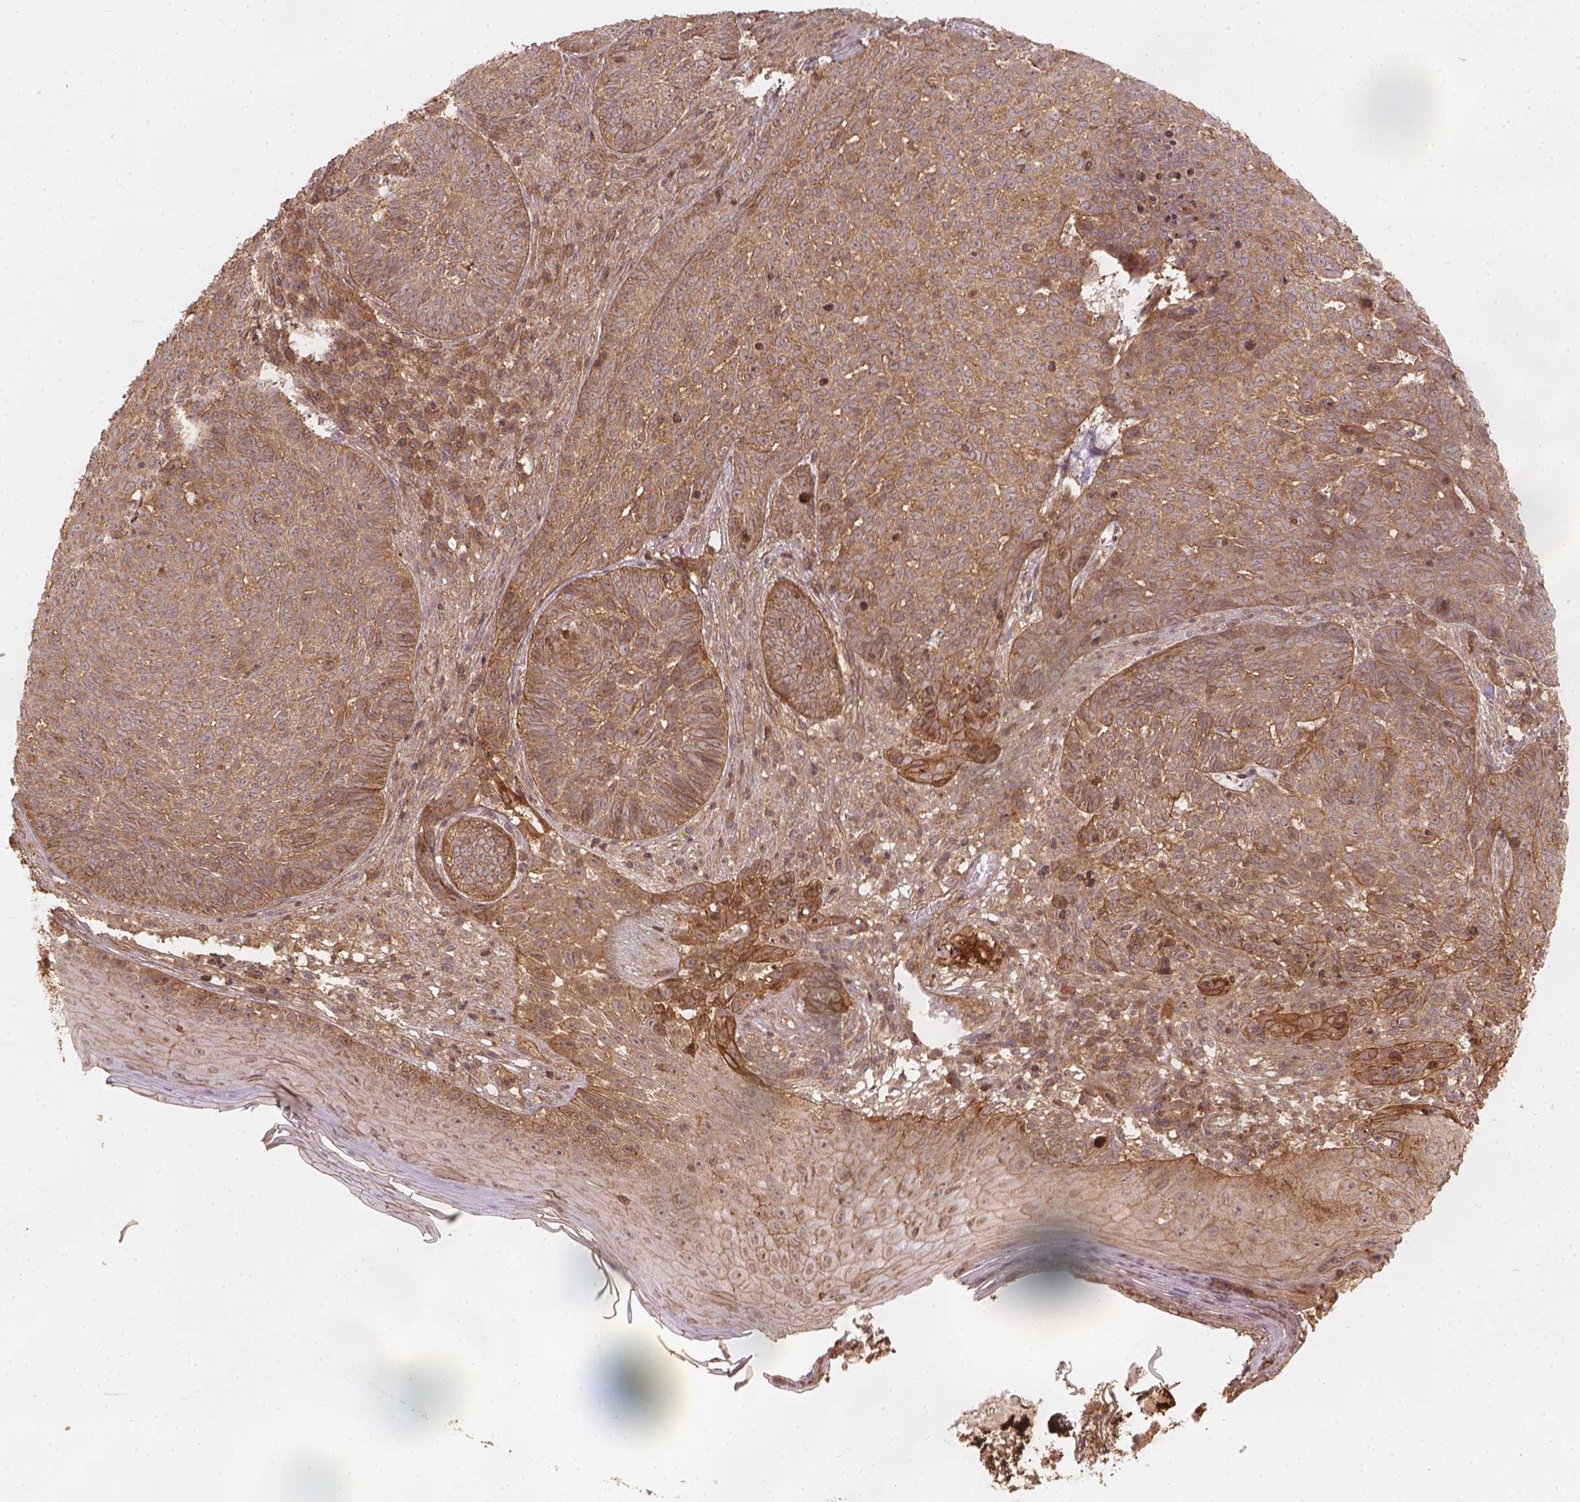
{"staining": {"intensity": "moderate", "quantity": ">75%", "location": "cytoplasmic/membranous"}, "tissue": "skin cancer", "cell_type": "Tumor cells", "image_type": "cancer", "snomed": [{"axis": "morphology", "description": "Basal cell carcinoma"}, {"axis": "topography", "description": "Skin"}], "caption": "Immunohistochemistry staining of basal cell carcinoma (skin), which displays medium levels of moderate cytoplasmic/membranous staining in about >75% of tumor cells indicating moderate cytoplasmic/membranous protein staining. The staining was performed using DAB (3,3'-diaminobenzidine) (brown) for protein detection and nuclei were counterstained in hematoxylin (blue).", "gene": "XPR1", "patient": {"sex": "male", "age": 90}}